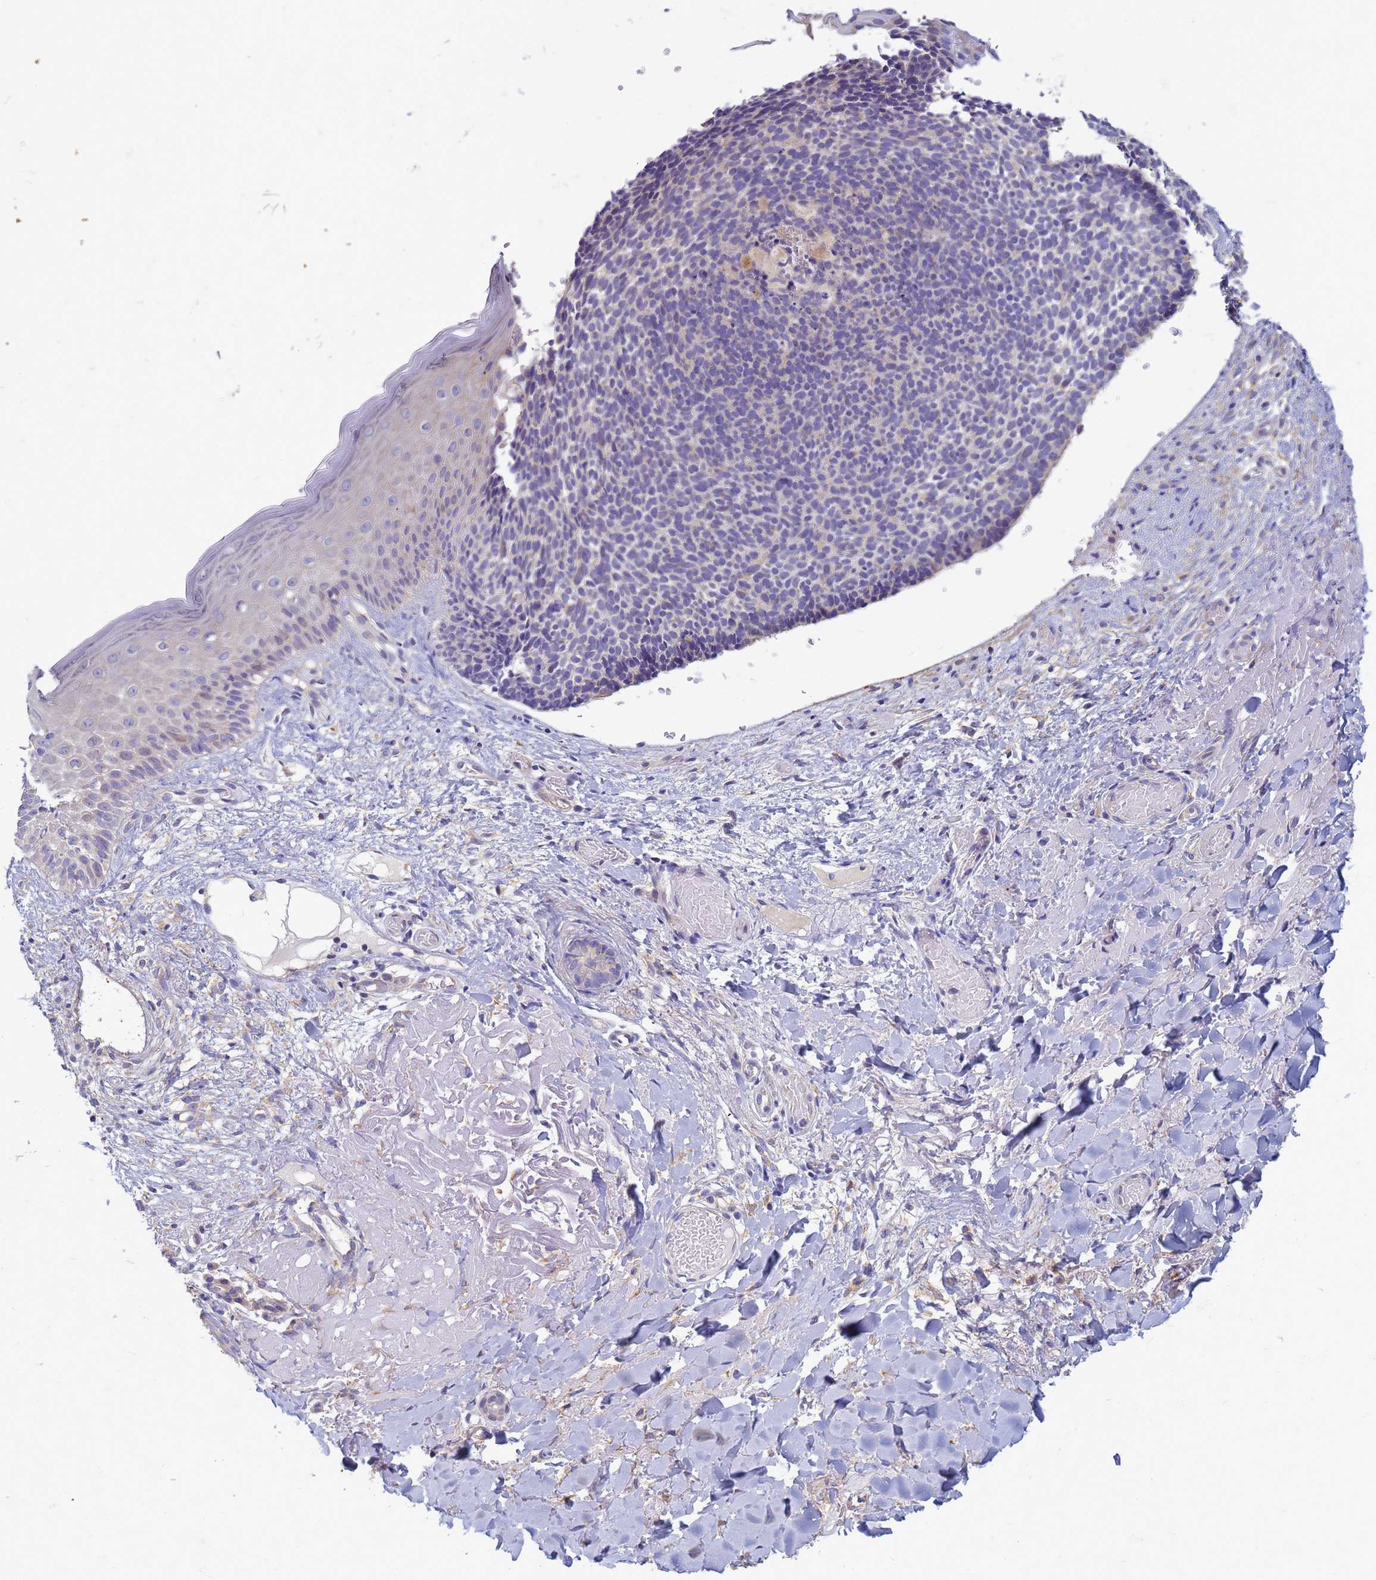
{"staining": {"intensity": "negative", "quantity": "none", "location": "none"}, "tissue": "skin cancer", "cell_type": "Tumor cells", "image_type": "cancer", "snomed": [{"axis": "morphology", "description": "Basal cell carcinoma"}, {"axis": "topography", "description": "Skin"}], "caption": "Human skin cancer stained for a protein using immunohistochemistry reveals no staining in tumor cells.", "gene": "EEA1", "patient": {"sex": "male", "age": 84}}